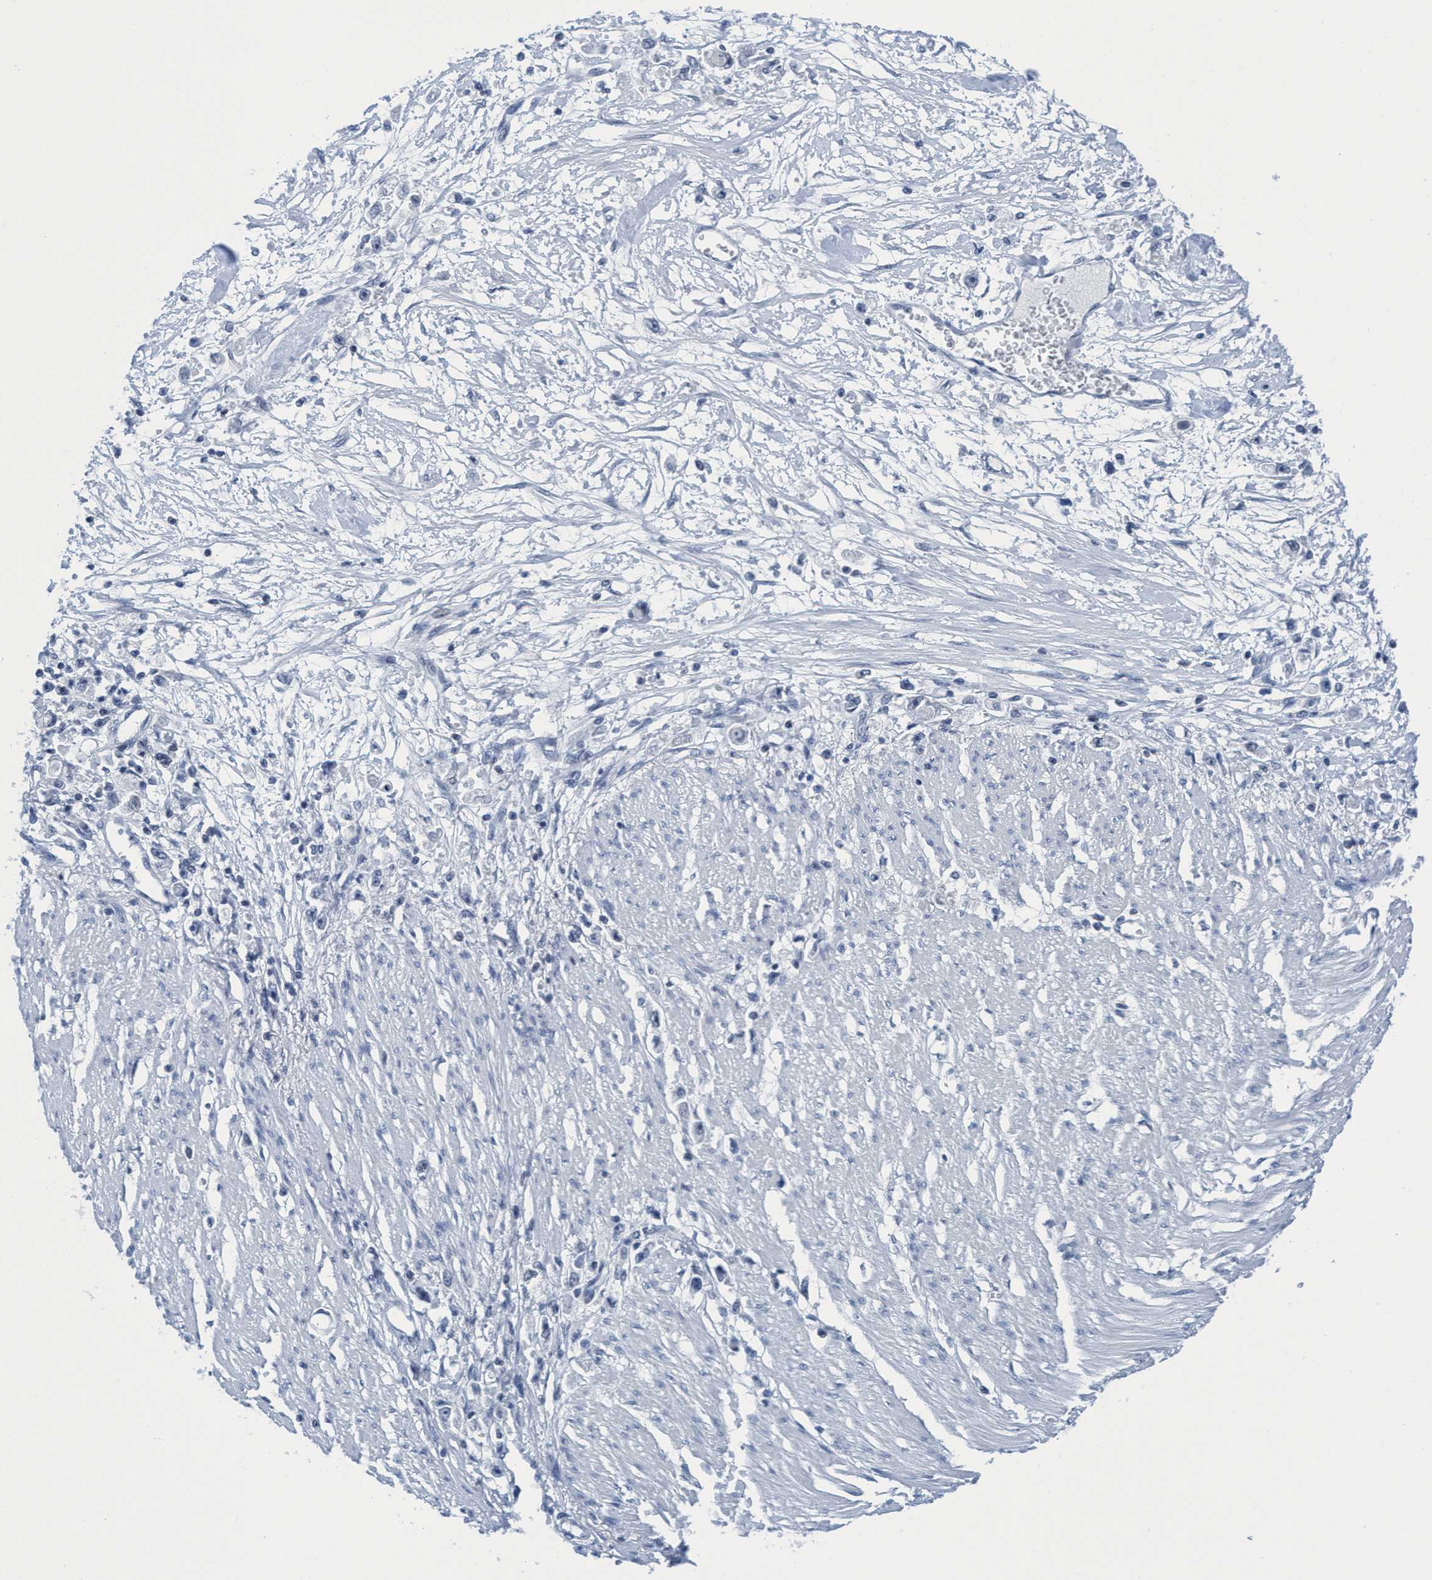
{"staining": {"intensity": "negative", "quantity": "none", "location": "none"}, "tissue": "stomach cancer", "cell_type": "Tumor cells", "image_type": "cancer", "snomed": [{"axis": "morphology", "description": "Adenocarcinoma, NOS"}, {"axis": "topography", "description": "Stomach"}], "caption": "IHC micrograph of neoplastic tissue: human stomach cancer stained with DAB demonstrates no significant protein positivity in tumor cells. (DAB (3,3'-diaminobenzidine) IHC visualized using brightfield microscopy, high magnification).", "gene": "DNAI1", "patient": {"sex": "female", "age": 59}}